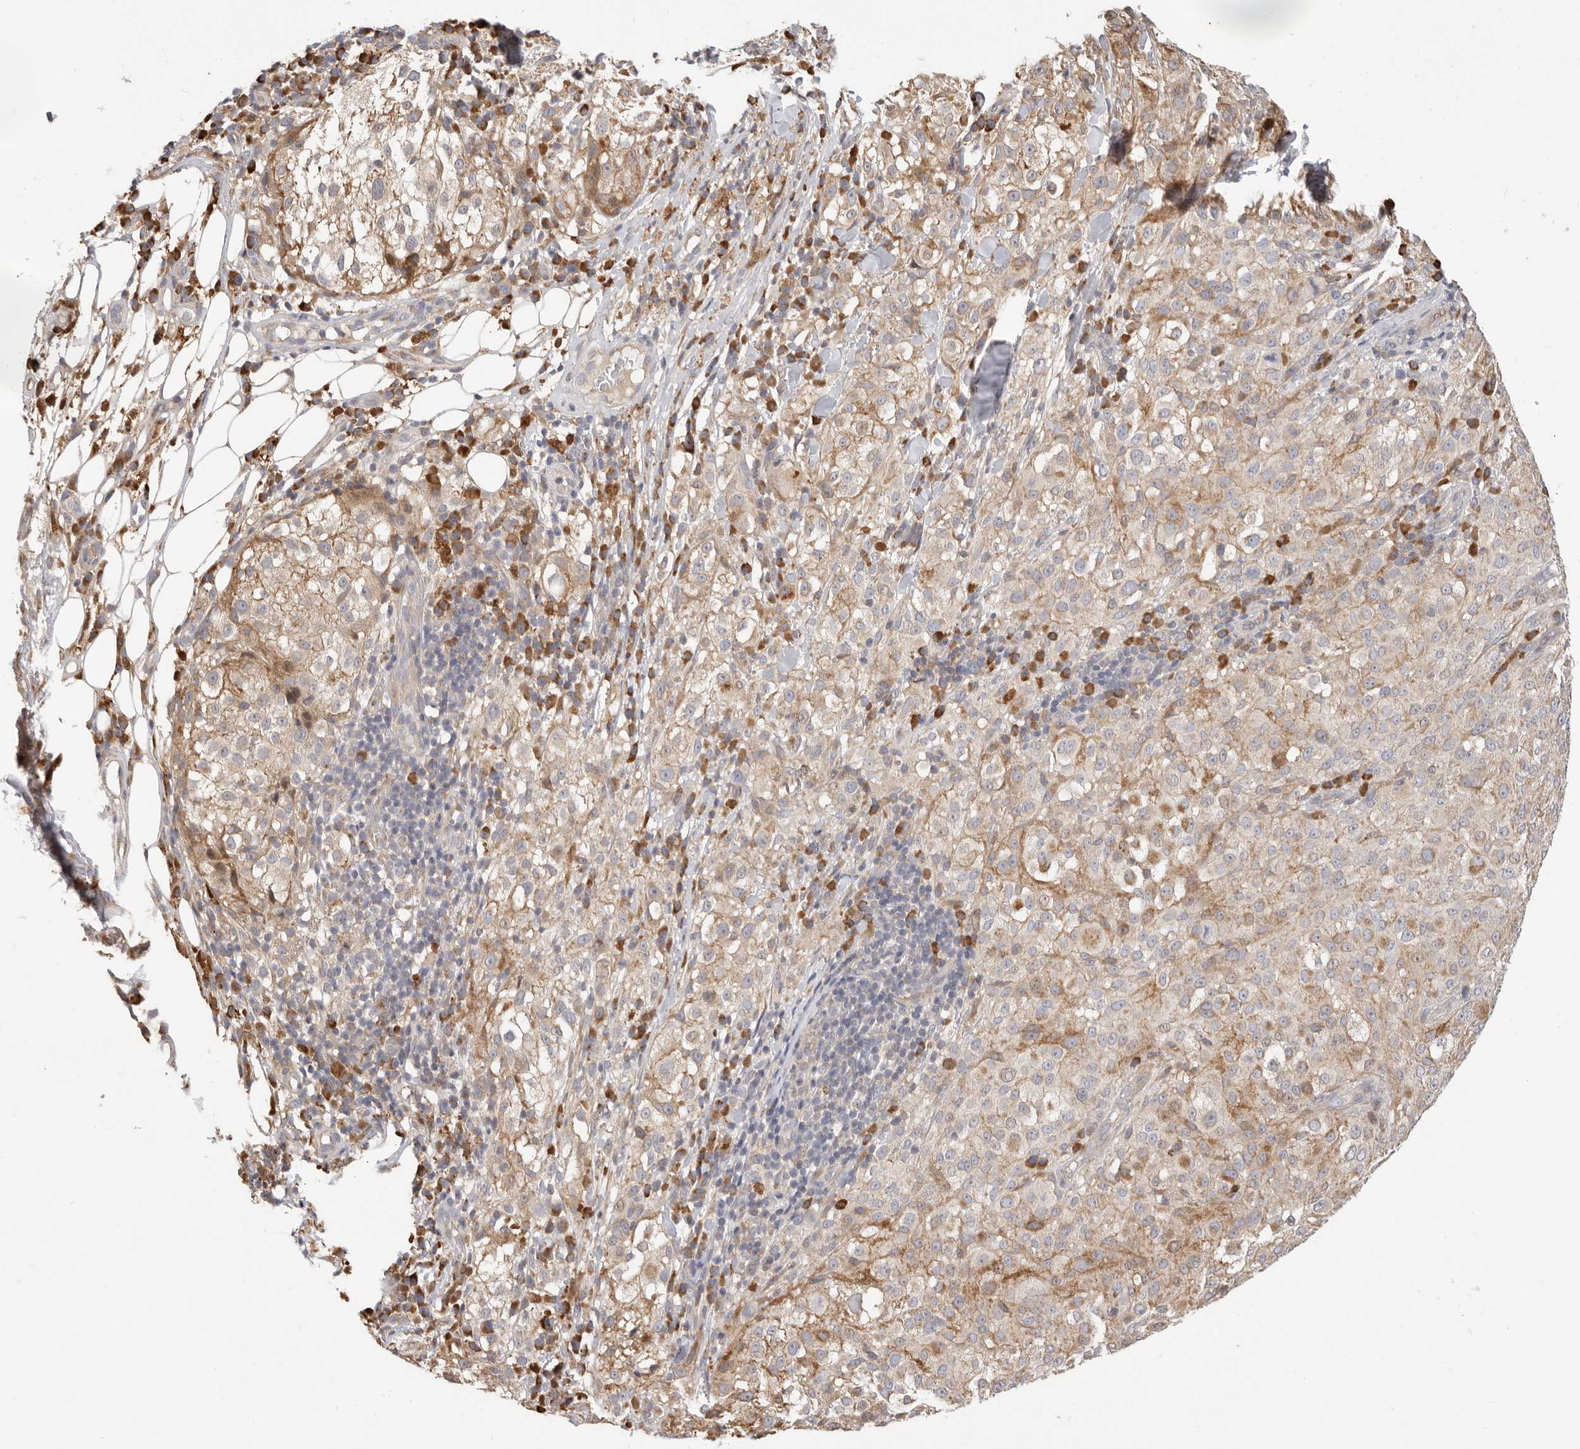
{"staining": {"intensity": "weak", "quantity": "25%-75%", "location": "cytoplasmic/membranous"}, "tissue": "melanoma", "cell_type": "Tumor cells", "image_type": "cancer", "snomed": [{"axis": "morphology", "description": "Necrosis, NOS"}, {"axis": "morphology", "description": "Malignant melanoma, NOS"}, {"axis": "topography", "description": "Skin"}], "caption": "This photomicrograph demonstrates immunohistochemistry staining of melanoma, with low weak cytoplasmic/membranous positivity in about 25%-75% of tumor cells.", "gene": "USH1C", "patient": {"sex": "female", "age": 87}}